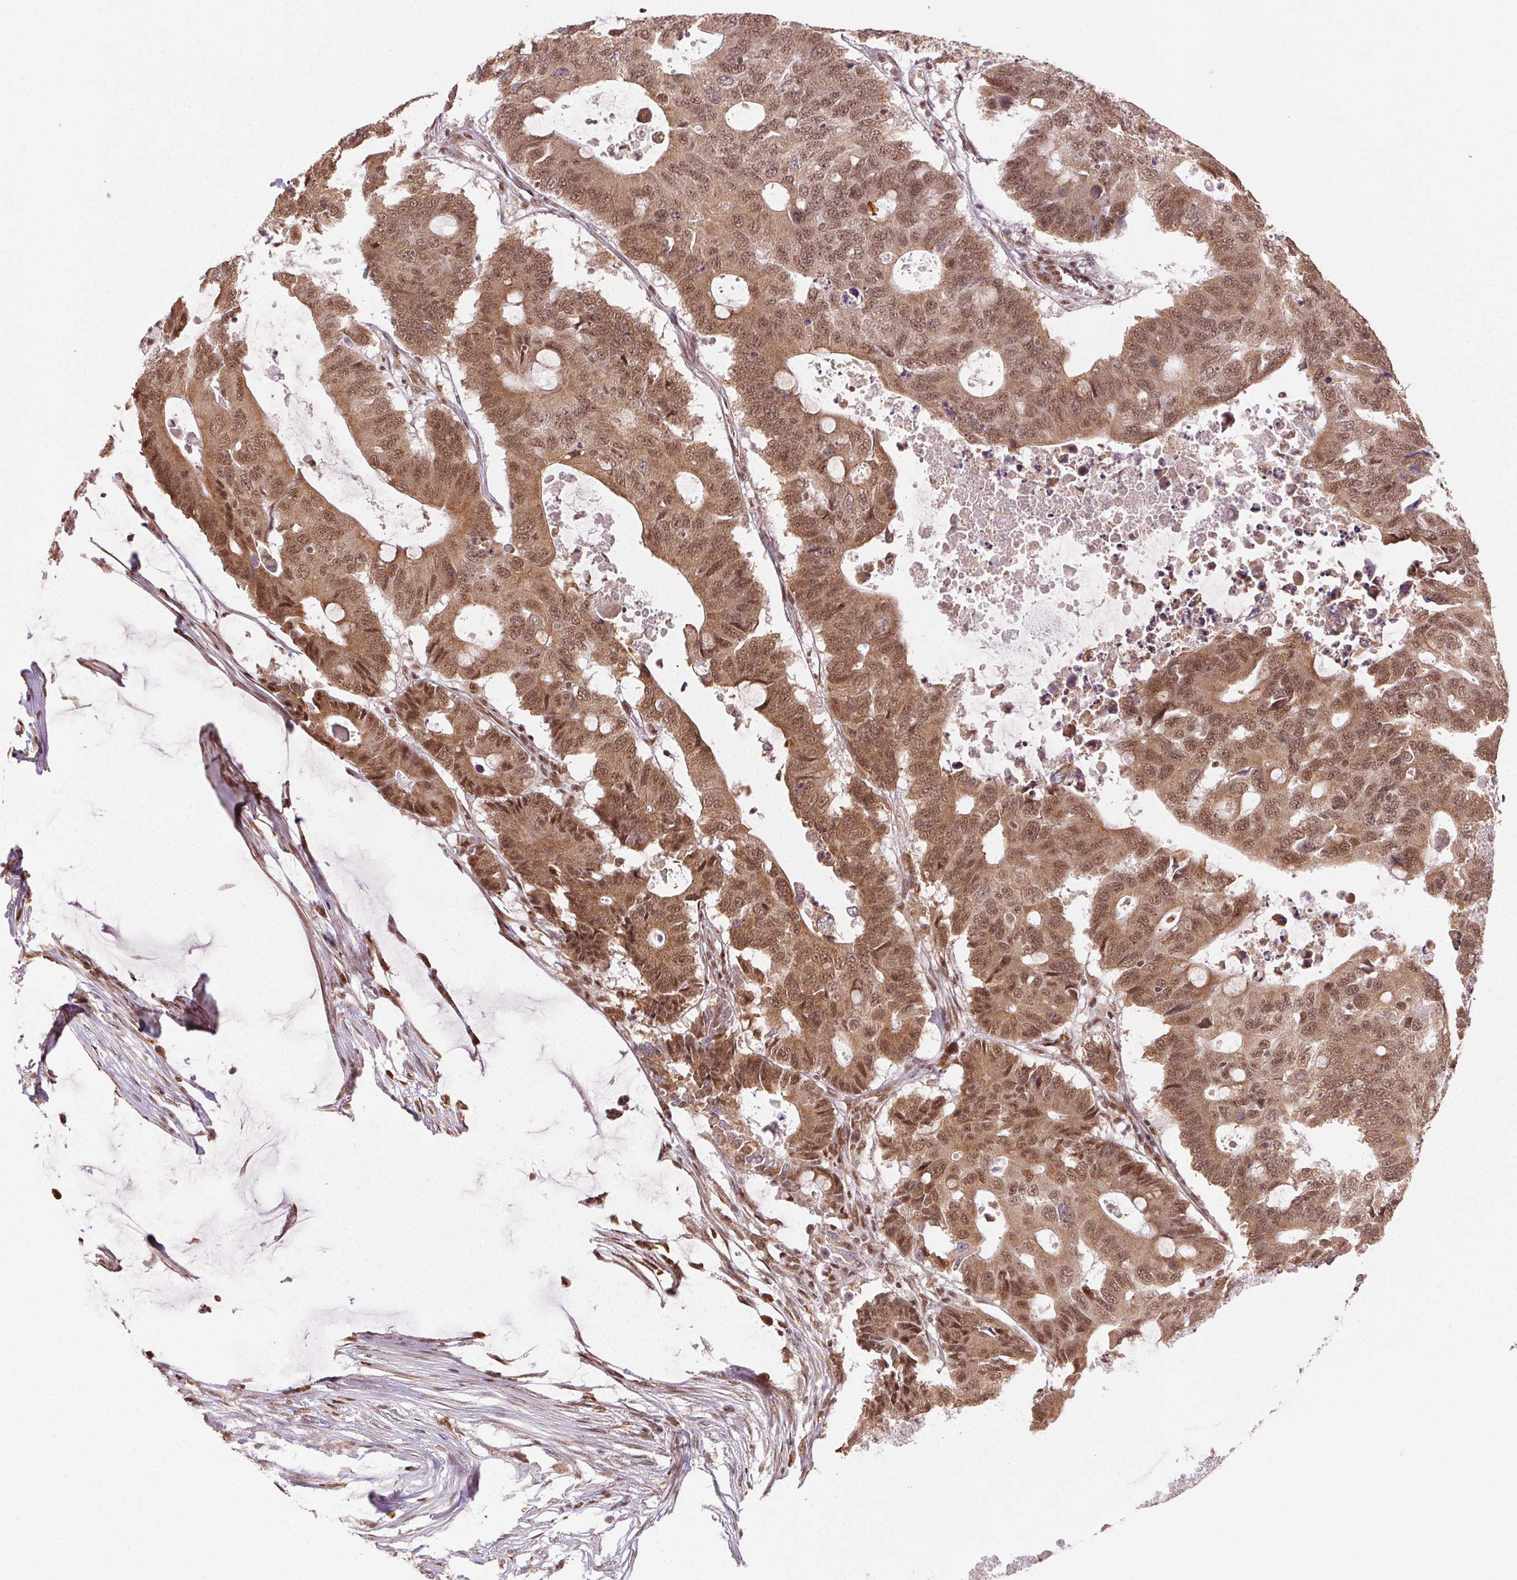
{"staining": {"intensity": "moderate", "quantity": ">75%", "location": "cytoplasmic/membranous,nuclear"}, "tissue": "colorectal cancer", "cell_type": "Tumor cells", "image_type": "cancer", "snomed": [{"axis": "morphology", "description": "Adenocarcinoma, NOS"}, {"axis": "topography", "description": "Colon"}], "caption": "Colorectal cancer tissue exhibits moderate cytoplasmic/membranous and nuclear staining in approximately >75% of tumor cells, visualized by immunohistochemistry.", "gene": "TREML4", "patient": {"sex": "male", "age": 71}}